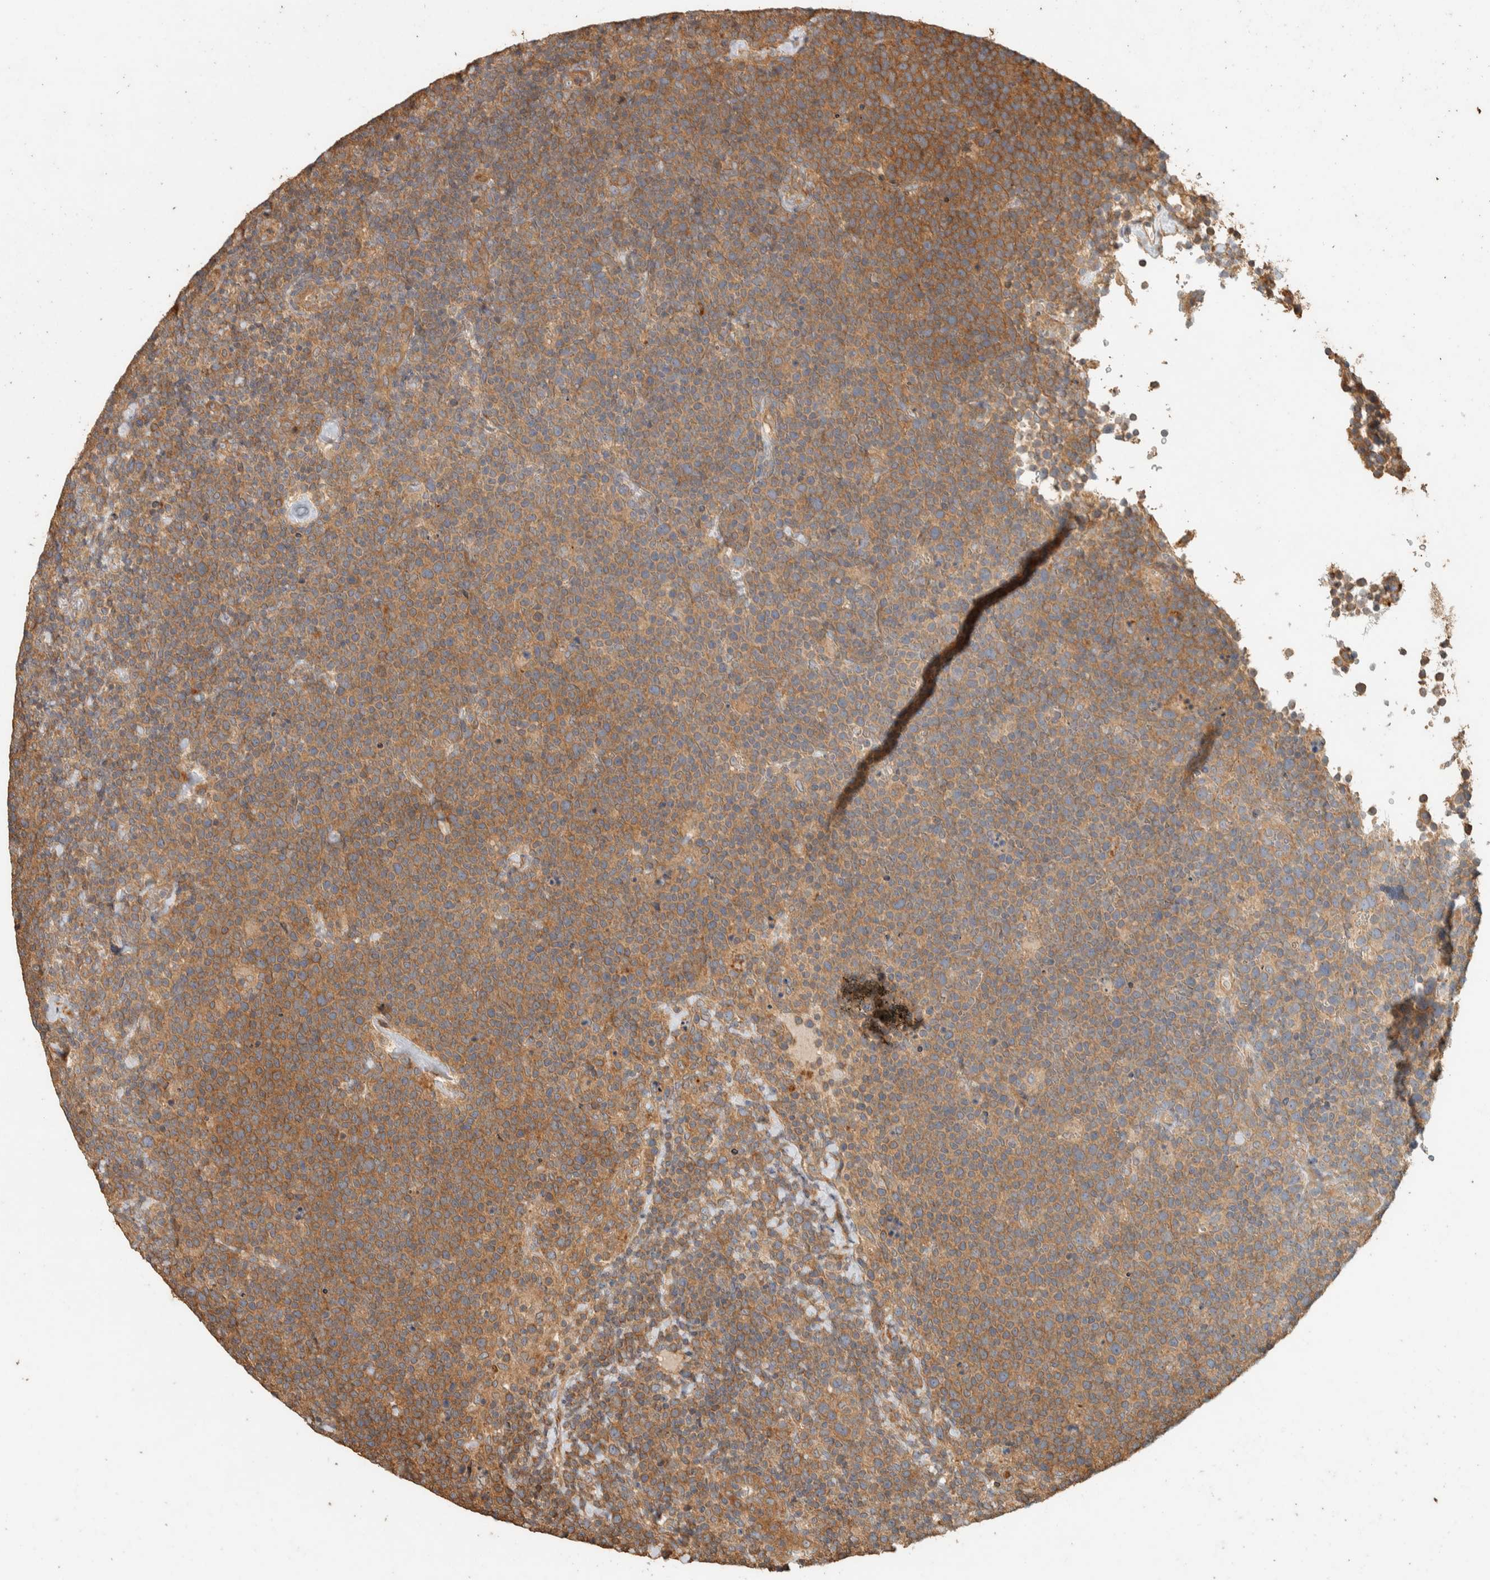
{"staining": {"intensity": "moderate", "quantity": ">75%", "location": "cytoplasmic/membranous"}, "tissue": "lymphoma", "cell_type": "Tumor cells", "image_type": "cancer", "snomed": [{"axis": "morphology", "description": "Malignant lymphoma, non-Hodgkin's type, High grade"}, {"axis": "topography", "description": "Lymph node"}], "caption": "This histopathology image displays immunohistochemistry (IHC) staining of human high-grade malignant lymphoma, non-Hodgkin's type, with medium moderate cytoplasmic/membranous expression in about >75% of tumor cells.", "gene": "EXOC7", "patient": {"sex": "male", "age": 61}}